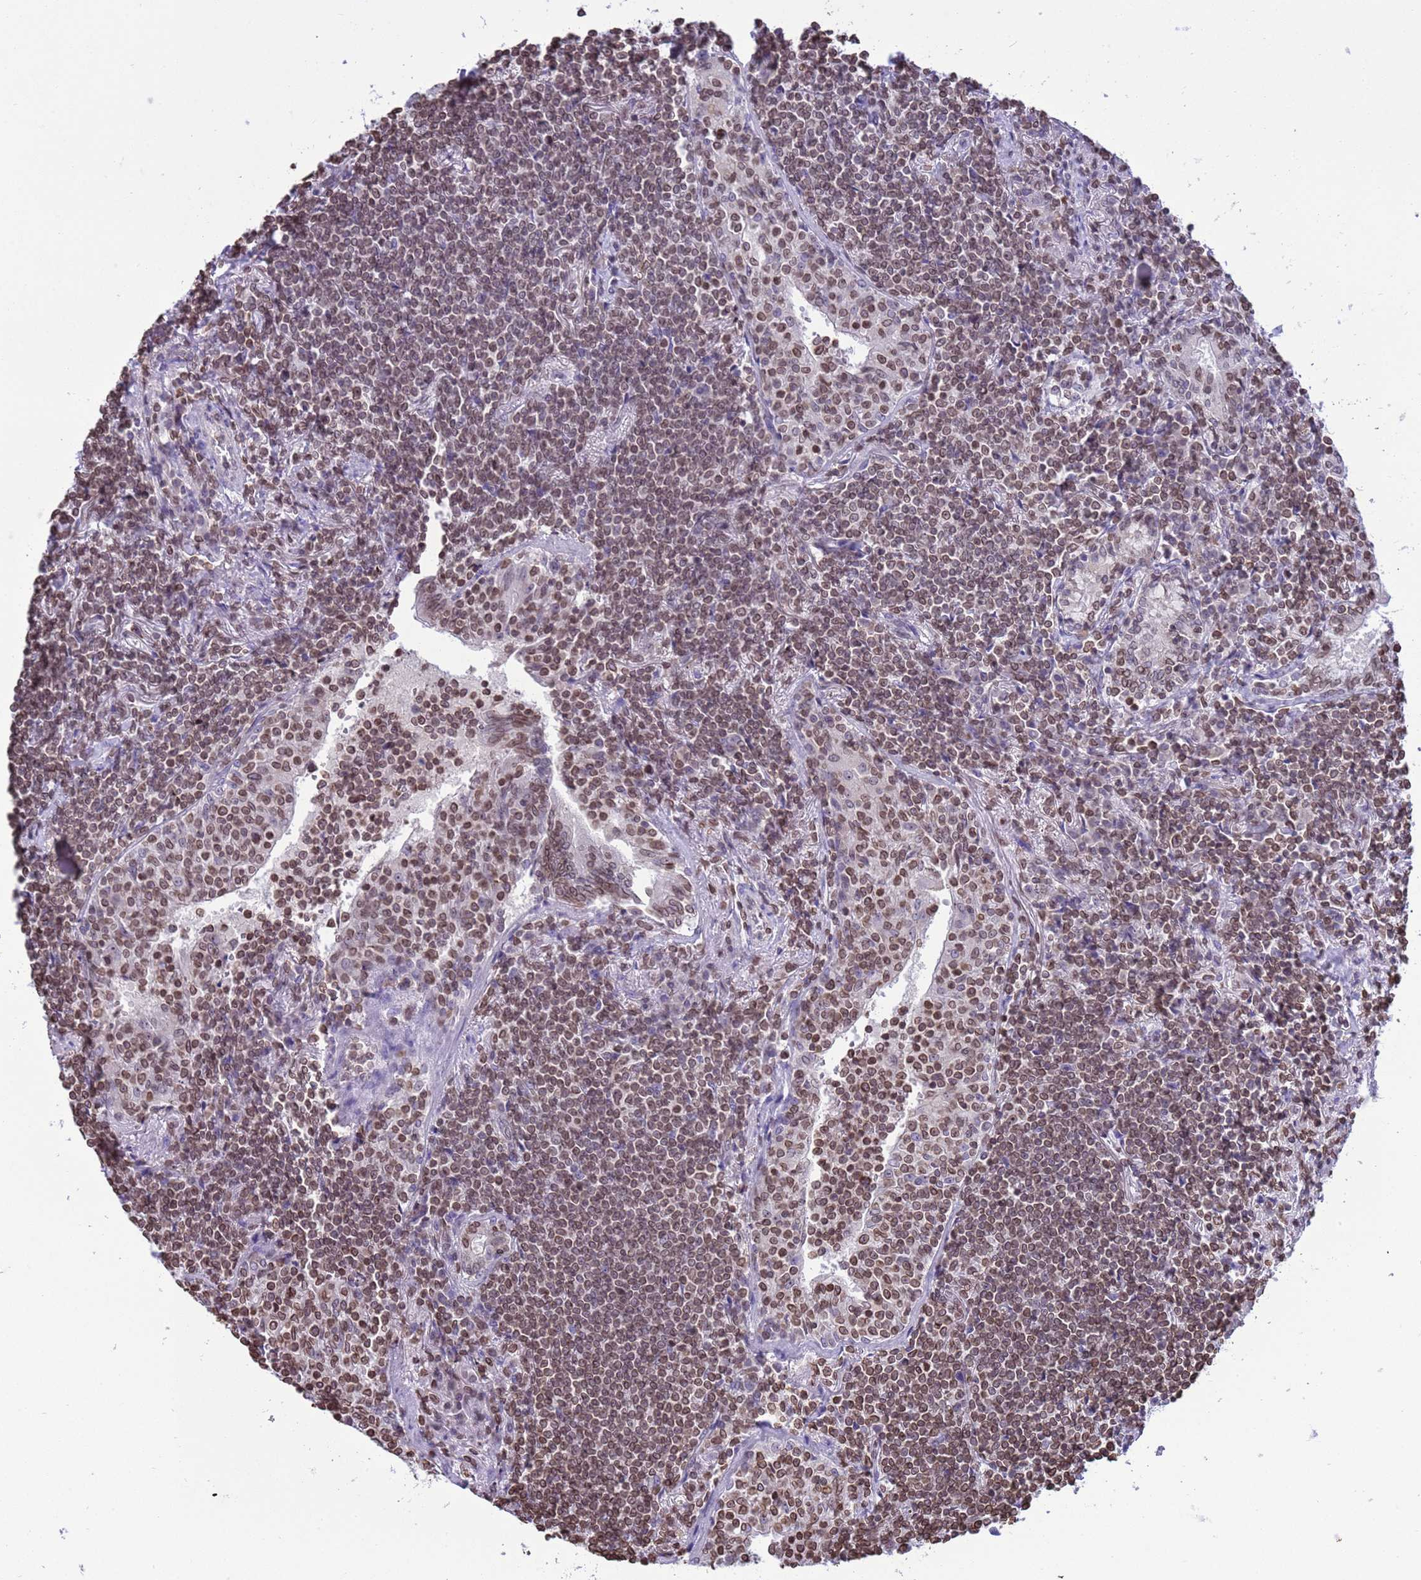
{"staining": {"intensity": "moderate", "quantity": ">75%", "location": "cytoplasmic/membranous,nuclear"}, "tissue": "lymphoma", "cell_type": "Tumor cells", "image_type": "cancer", "snomed": [{"axis": "morphology", "description": "Malignant lymphoma, non-Hodgkin's type, Low grade"}, {"axis": "topography", "description": "Lung"}], "caption": "The image exhibits a brown stain indicating the presence of a protein in the cytoplasmic/membranous and nuclear of tumor cells in lymphoma.", "gene": "DHX37", "patient": {"sex": "female", "age": 71}}